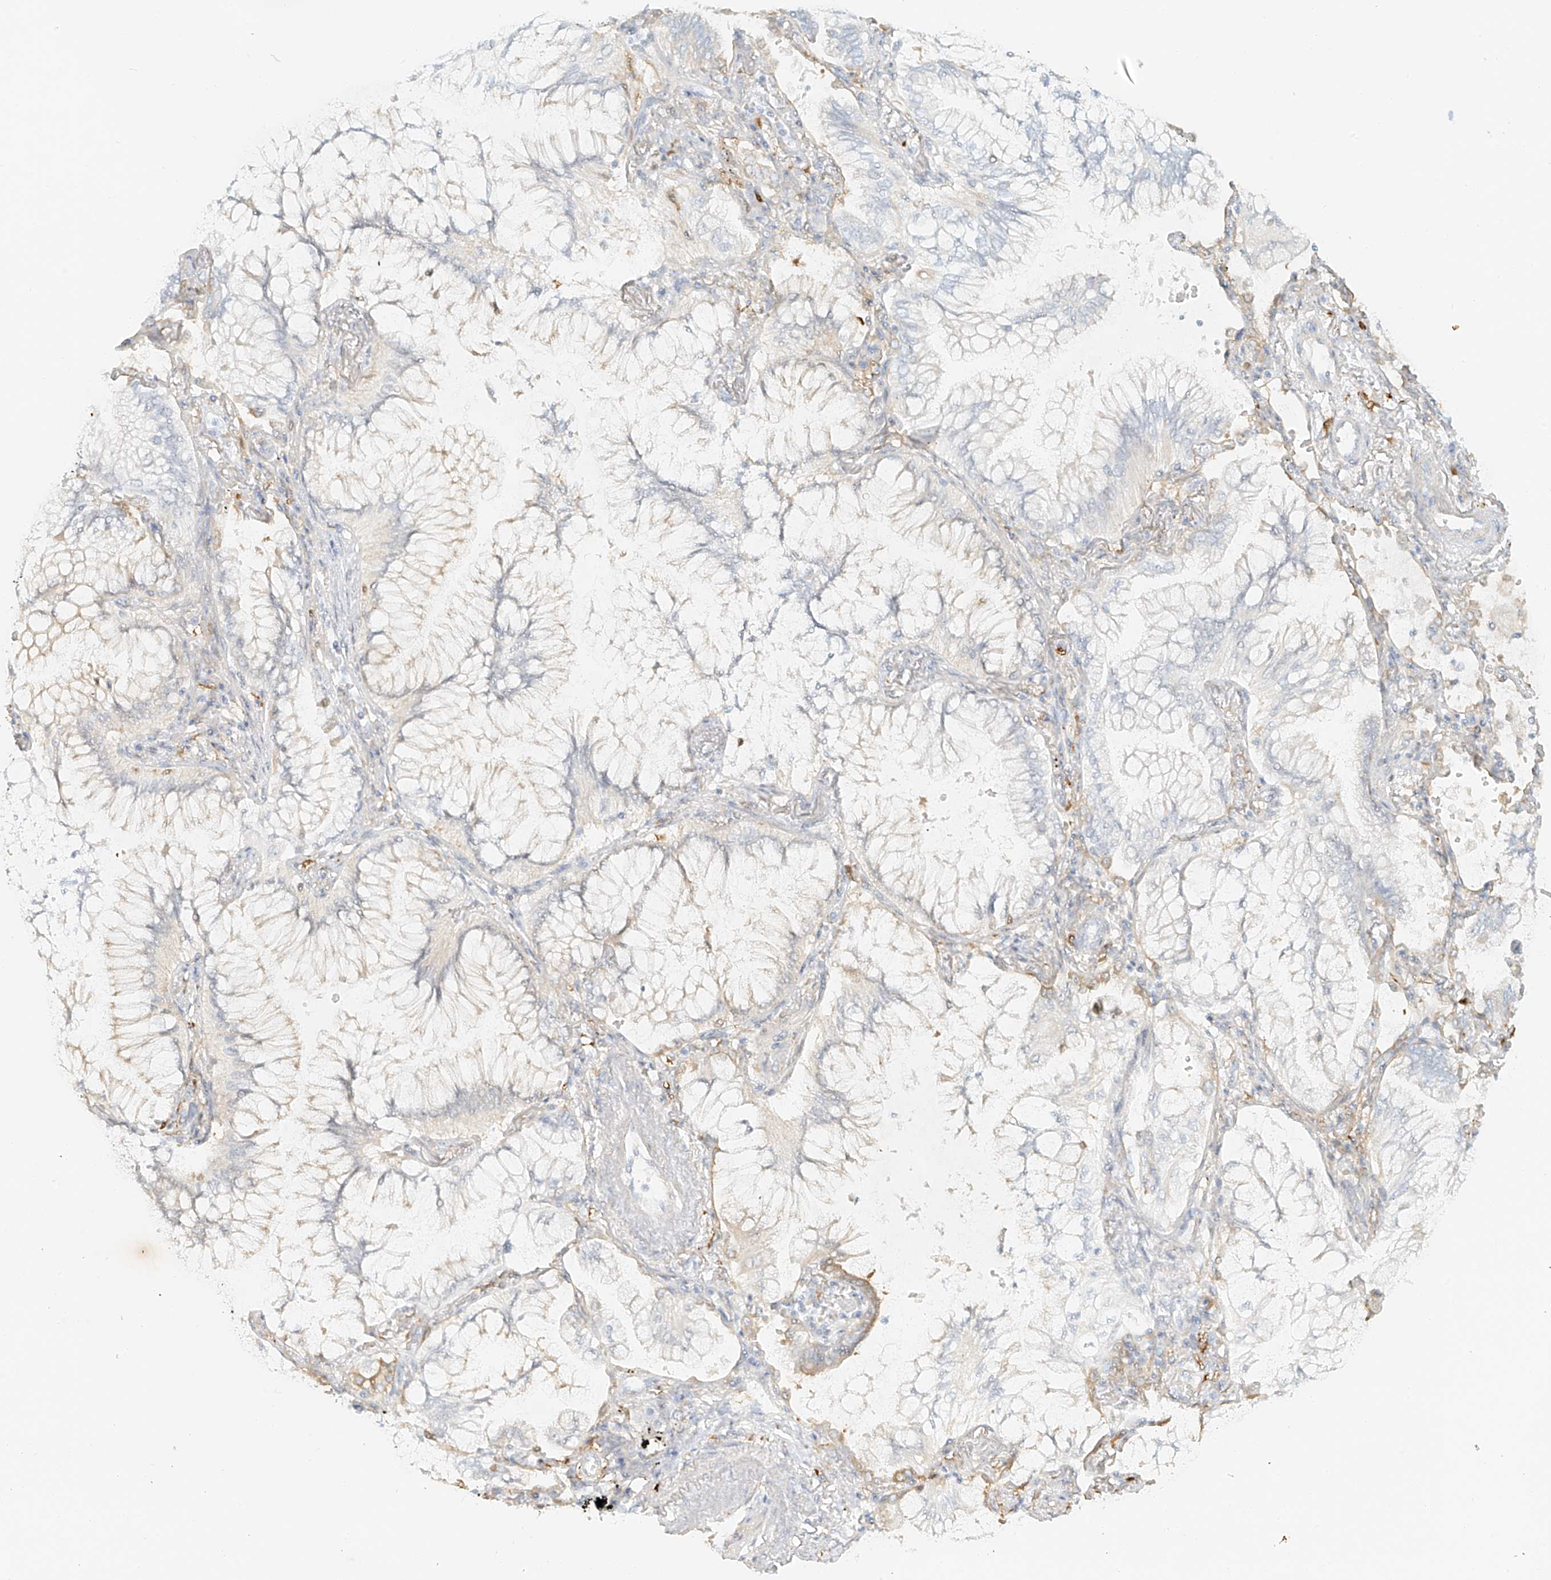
{"staining": {"intensity": "negative", "quantity": "none", "location": "none"}, "tissue": "lung cancer", "cell_type": "Tumor cells", "image_type": "cancer", "snomed": [{"axis": "morphology", "description": "Adenocarcinoma, NOS"}, {"axis": "topography", "description": "Lung"}], "caption": "Tumor cells show no significant protein positivity in adenocarcinoma (lung).", "gene": "UPK1B", "patient": {"sex": "female", "age": 70}}